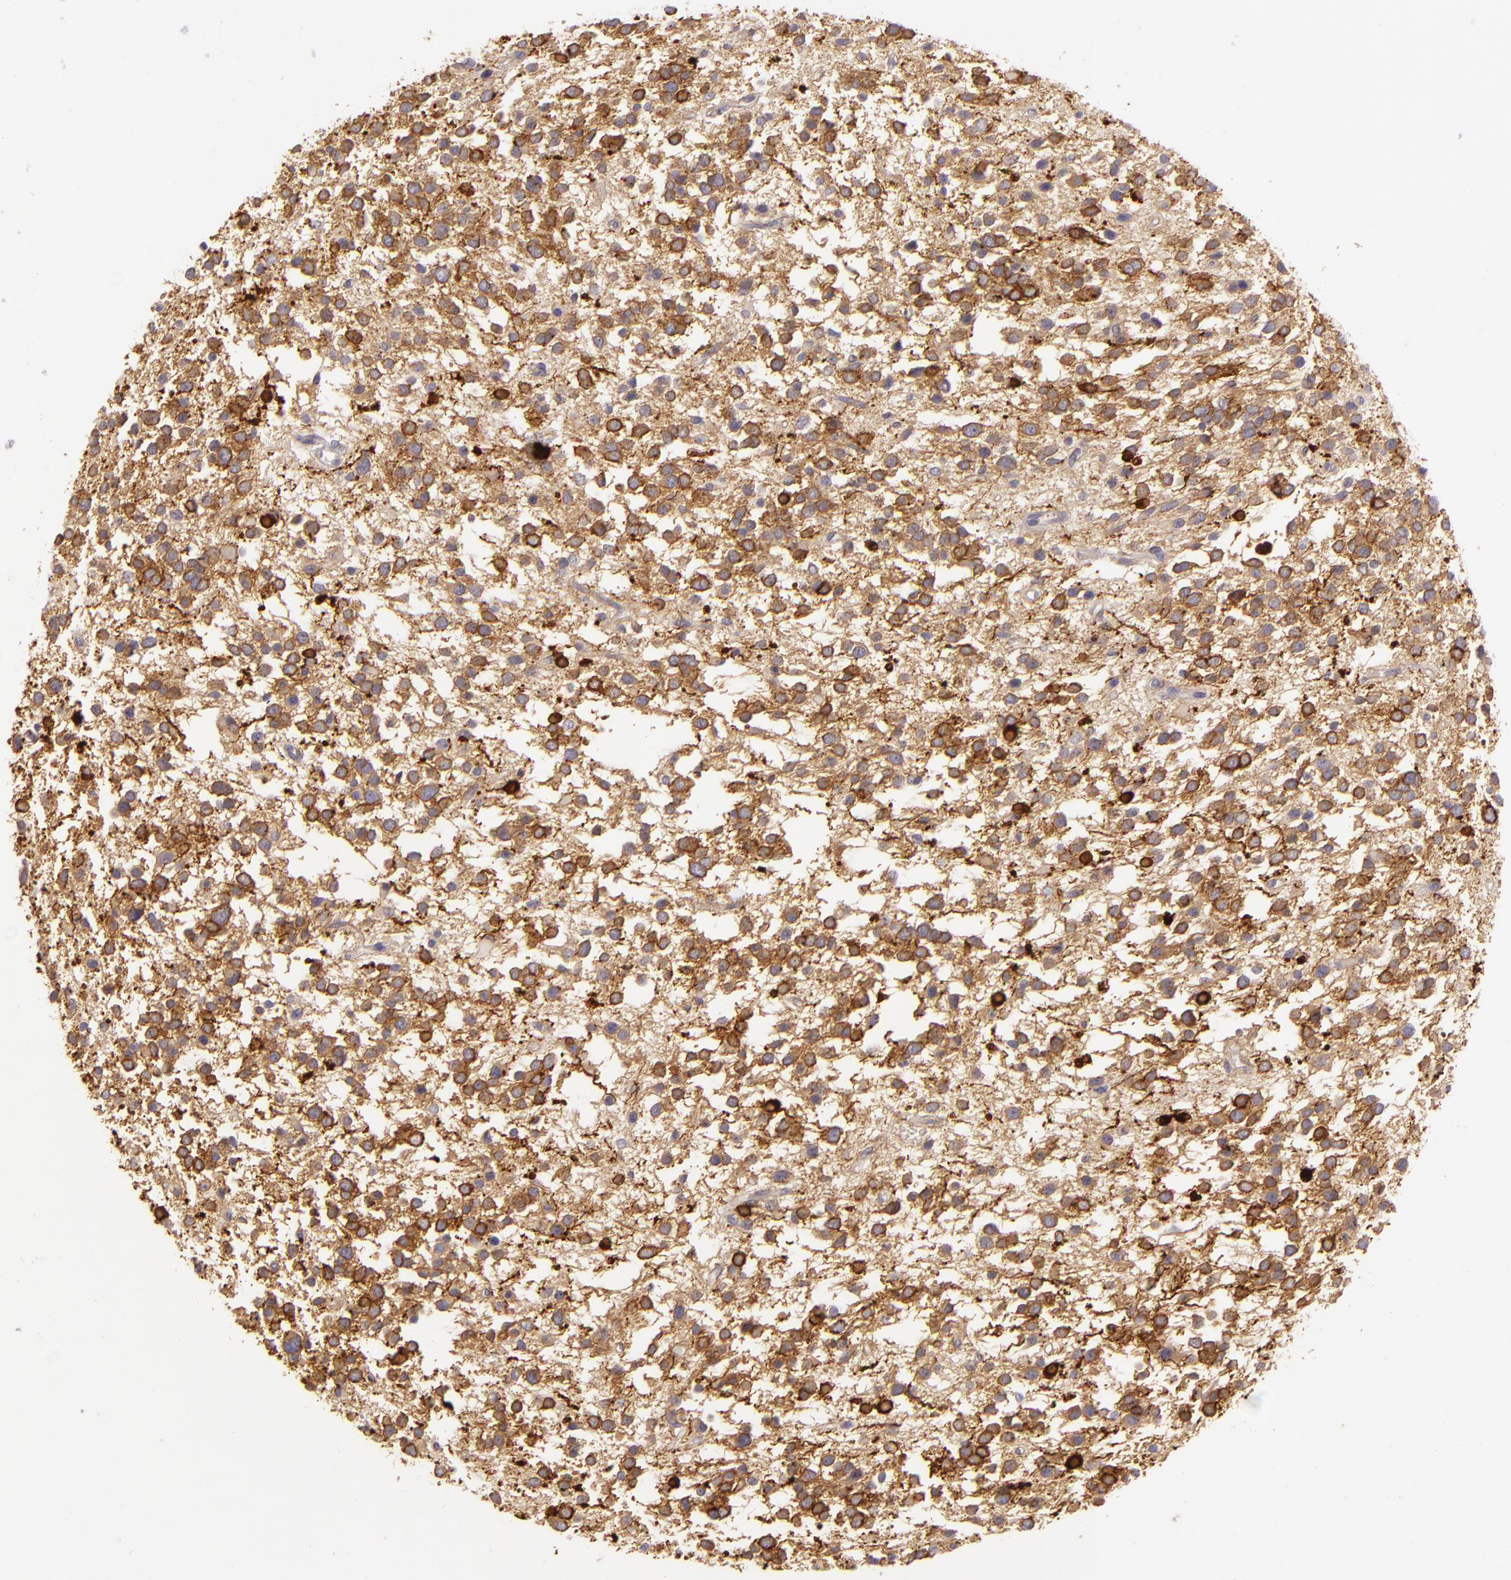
{"staining": {"intensity": "moderate", "quantity": ">75%", "location": "cytoplasmic/membranous"}, "tissue": "glioma", "cell_type": "Tumor cells", "image_type": "cancer", "snomed": [{"axis": "morphology", "description": "Glioma, malignant, Low grade"}, {"axis": "topography", "description": "Brain"}], "caption": "Glioma stained with a protein marker reveals moderate staining in tumor cells.", "gene": "ZC3H7B", "patient": {"sex": "female", "age": 36}}